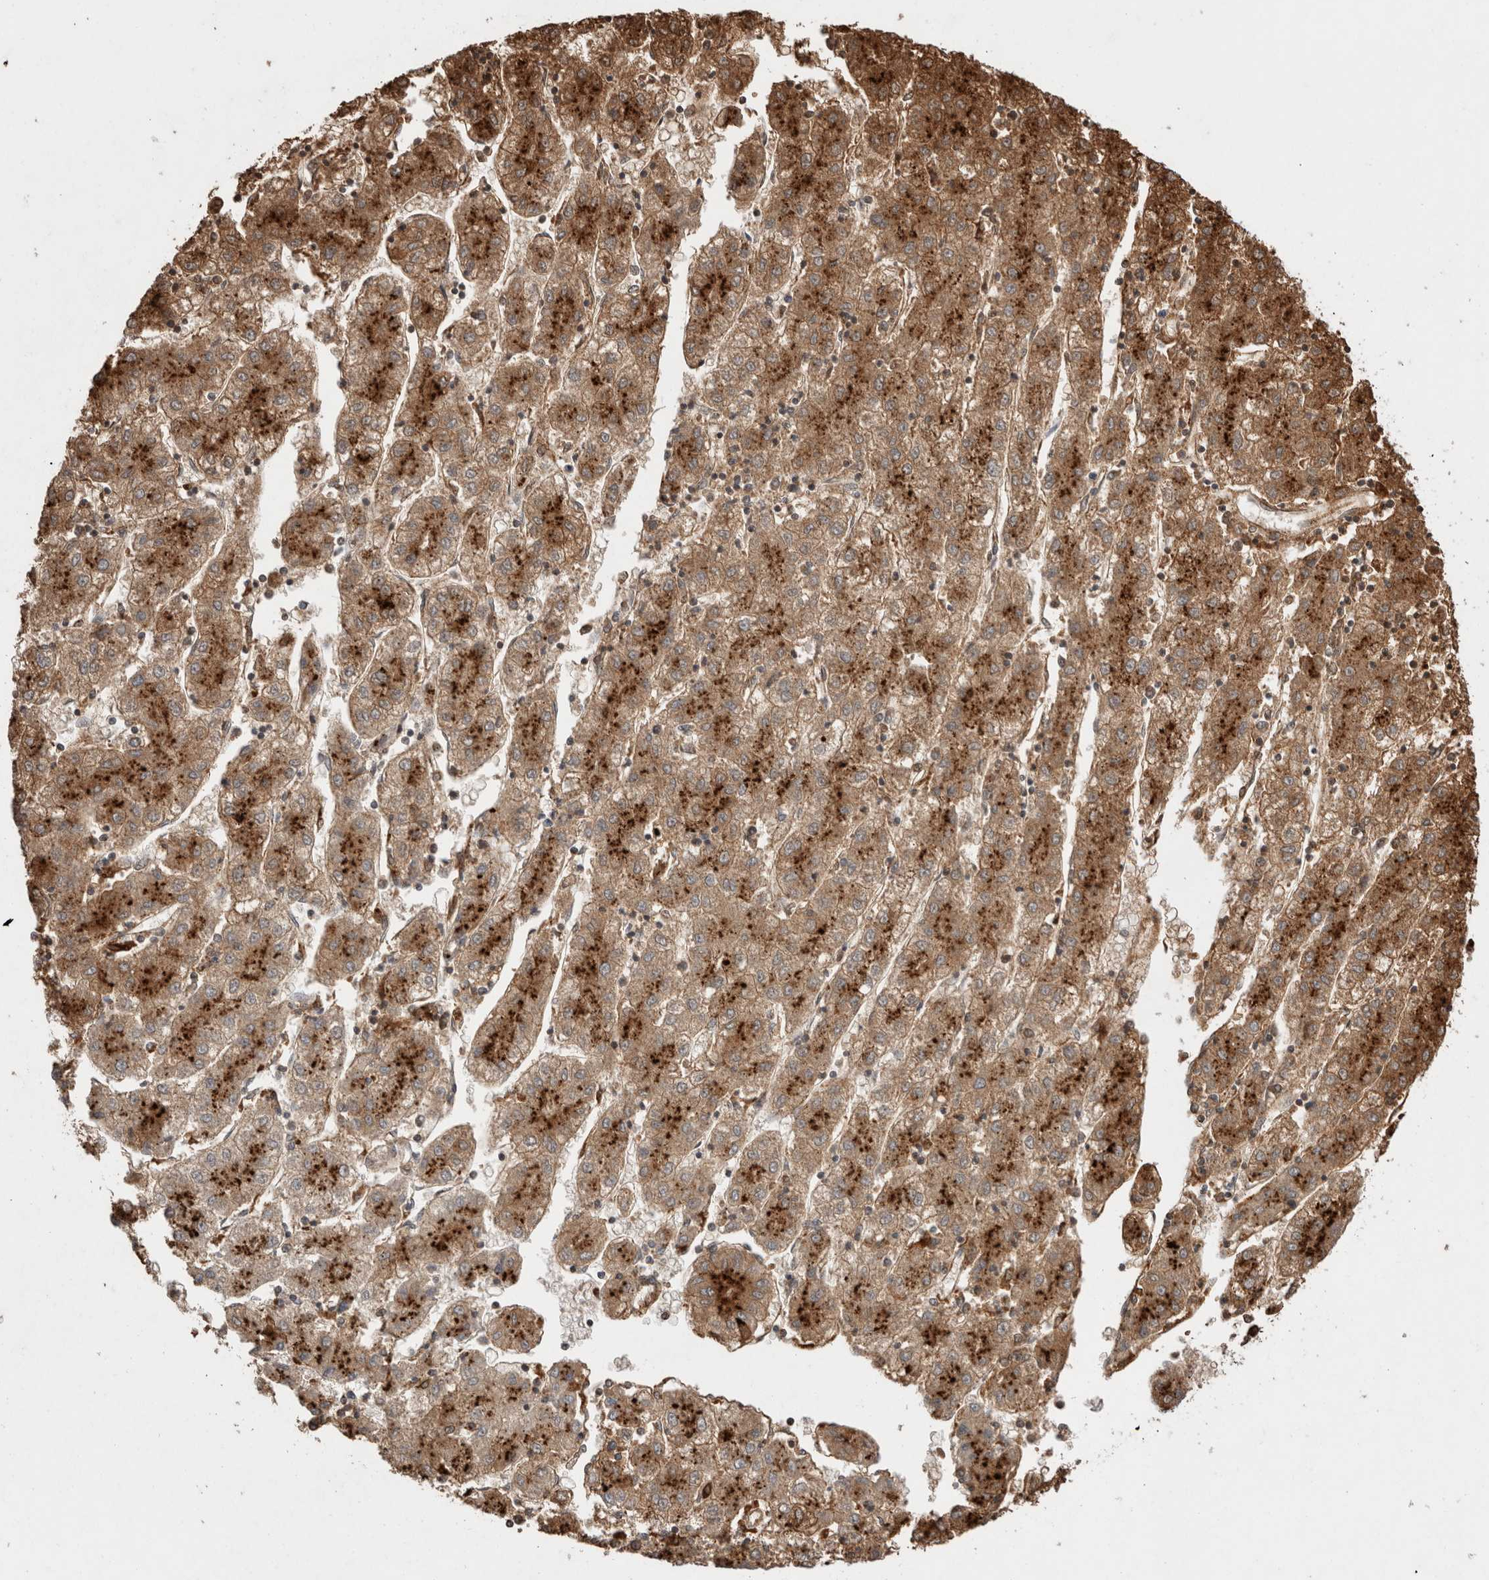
{"staining": {"intensity": "strong", "quantity": ">75%", "location": "cytoplasmic/membranous"}, "tissue": "liver cancer", "cell_type": "Tumor cells", "image_type": "cancer", "snomed": [{"axis": "morphology", "description": "Carcinoma, Hepatocellular, NOS"}, {"axis": "topography", "description": "Liver"}], "caption": "Tumor cells show high levels of strong cytoplasmic/membranous staining in about >75% of cells in hepatocellular carcinoma (liver). (DAB = brown stain, brightfield microscopy at high magnification).", "gene": "CTSA", "patient": {"sex": "male", "age": 72}}